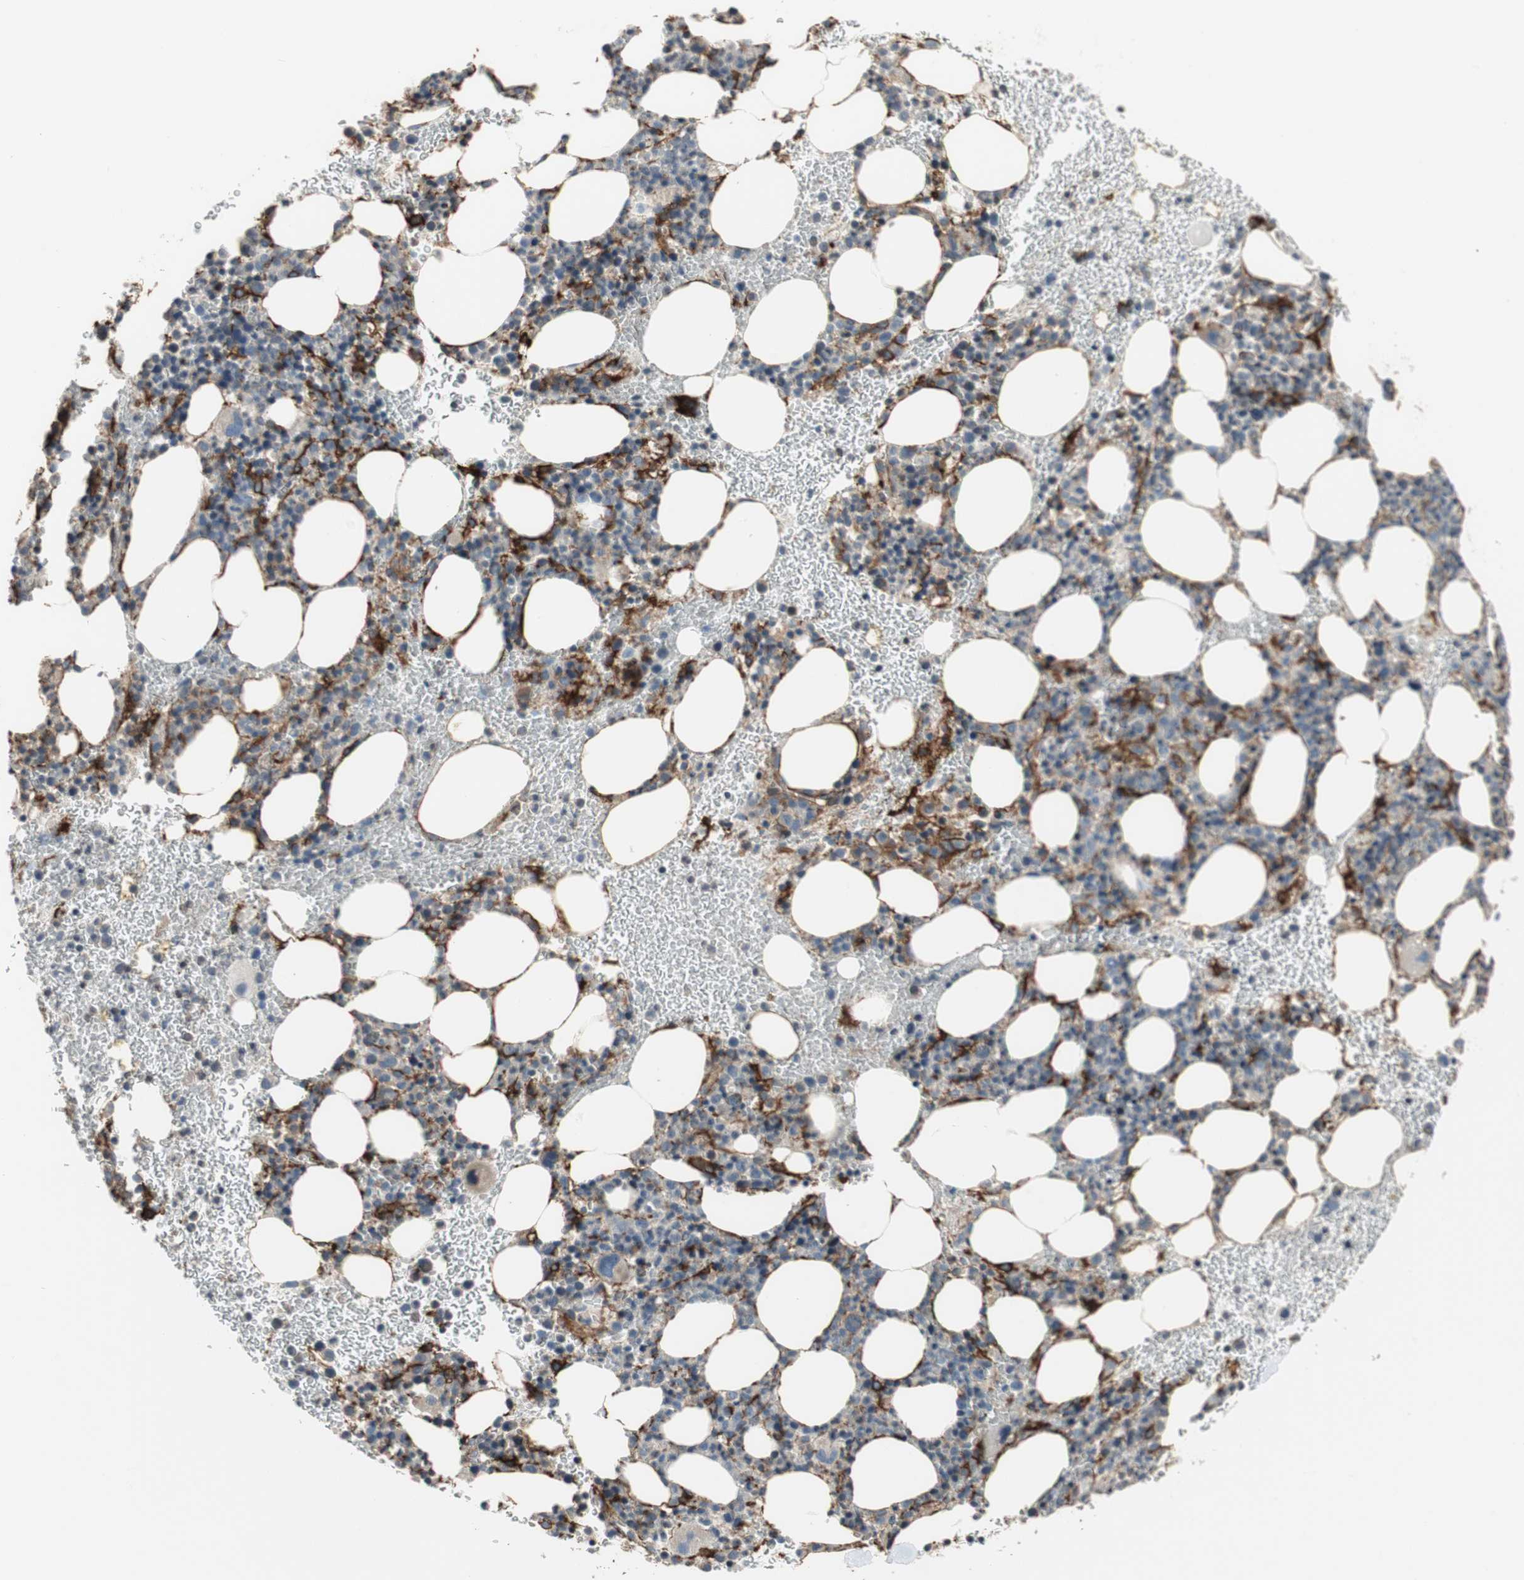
{"staining": {"intensity": "strong", "quantity": "25%-75%", "location": "cytoplasmic/membranous"}, "tissue": "bone marrow", "cell_type": "Hematopoietic cells", "image_type": "normal", "snomed": [{"axis": "morphology", "description": "Normal tissue, NOS"}, {"axis": "morphology", "description": "Inflammation, NOS"}, {"axis": "topography", "description": "Bone marrow"}], "caption": "Protein staining of benign bone marrow shows strong cytoplasmic/membranous expression in about 25%-75% of hematopoietic cells. The protein of interest is stained brown, and the nuclei are stained in blue (DAB IHC with brightfield microscopy, high magnification).", "gene": "ALPL", "patient": {"sex": "female", "age": 54}}